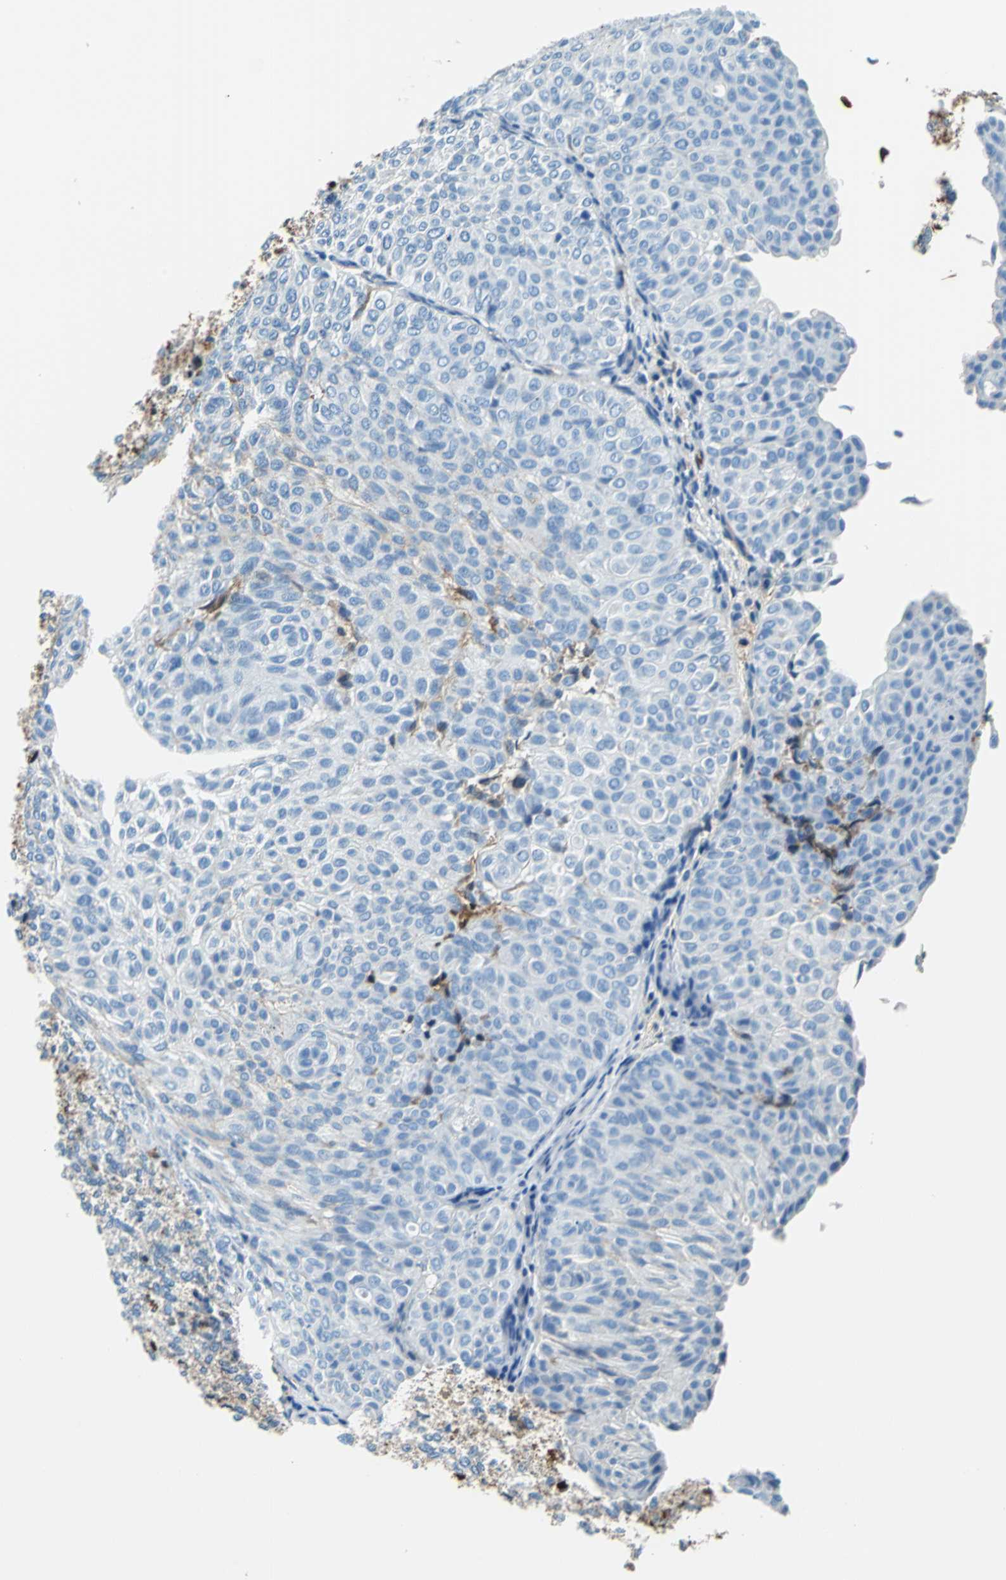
{"staining": {"intensity": "moderate", "quantity": "25%-75%", "location": "cytoplasmic/membranous"}, "tissue": "urothelial cancer", "cell_type": "Tumor cells", "image_type": "cancer", "snomed": [{"axis": "morphology", "description": "Urothelial carcinoma, Low grade"}, {"axis": "topography", "description": "Urinary bladder"}], "caption": "Immunohistochemical staining of urothelial cancer displays medium levels of moderate cytoplasmic/membranous expression in about 25%-75% of tumor cells. (DAB (3,3'-diaminobenzidine) = brown stain, brightfield microscopy at high magnification).", "gene": "ALB", "patient": {"sex": "male", "age": 78}}